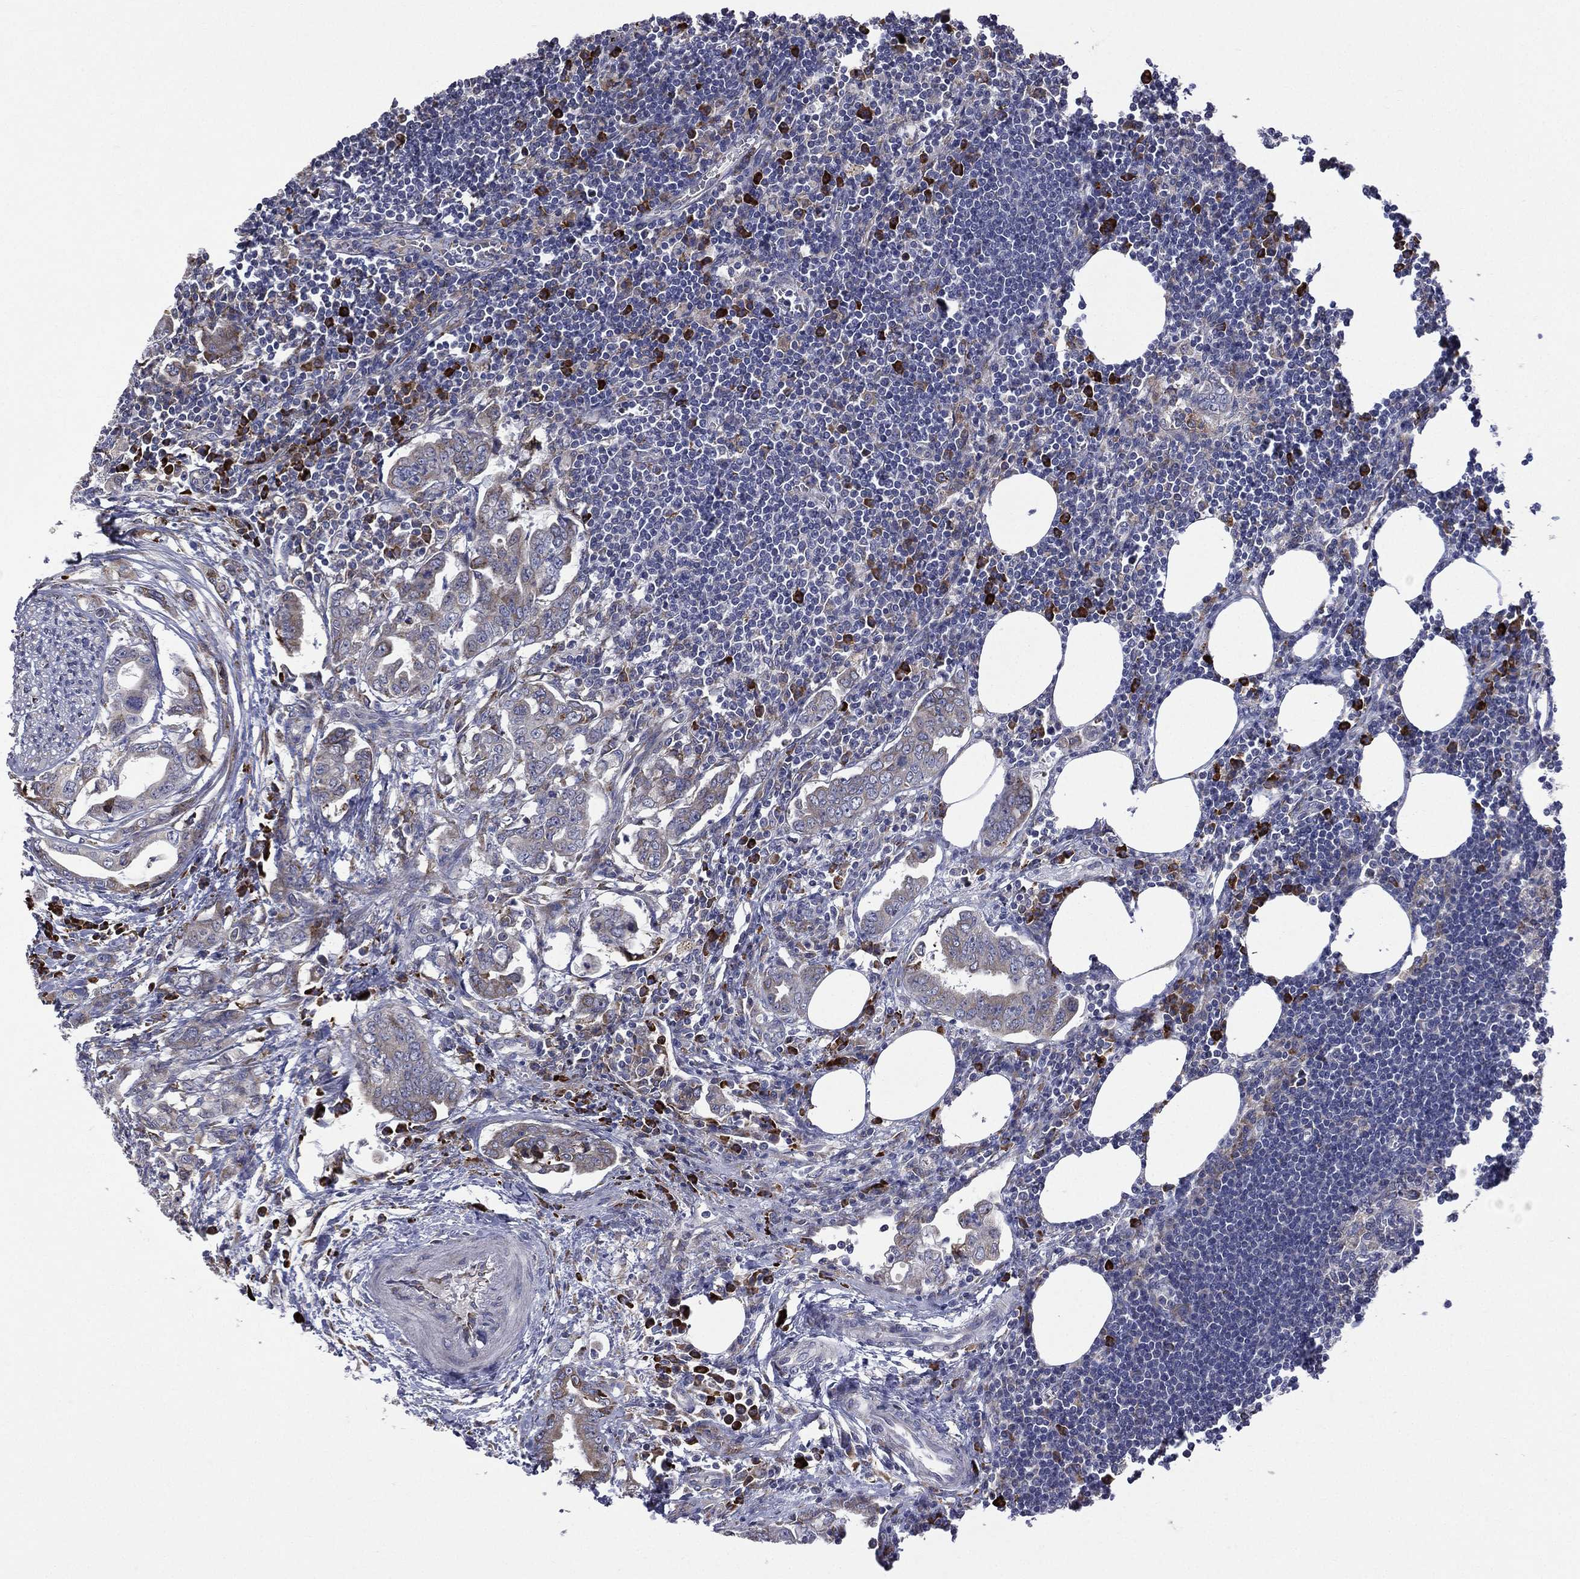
{"staining": {"intensity": "strong", "quantity": "<25%", "location": "cytoplasmic/membranous"}, "tissue": "lymph node", "cell_type": "Non-germinal center cells", "image_type": "normal", "snomed": [{"axis": "morphology", "description": "Normal tissue, NOS"}, {"axis": "topography", "description": "Lymph node"}], "caption": "Lymph node stained with immunohistochemistry (IHC) demonstrates strong cytoplasmic/membranous staining in approximately <25% of non-germinal center cells.", "gene": "C20orf96", "patient": {"sex": "female", "age": 67}}